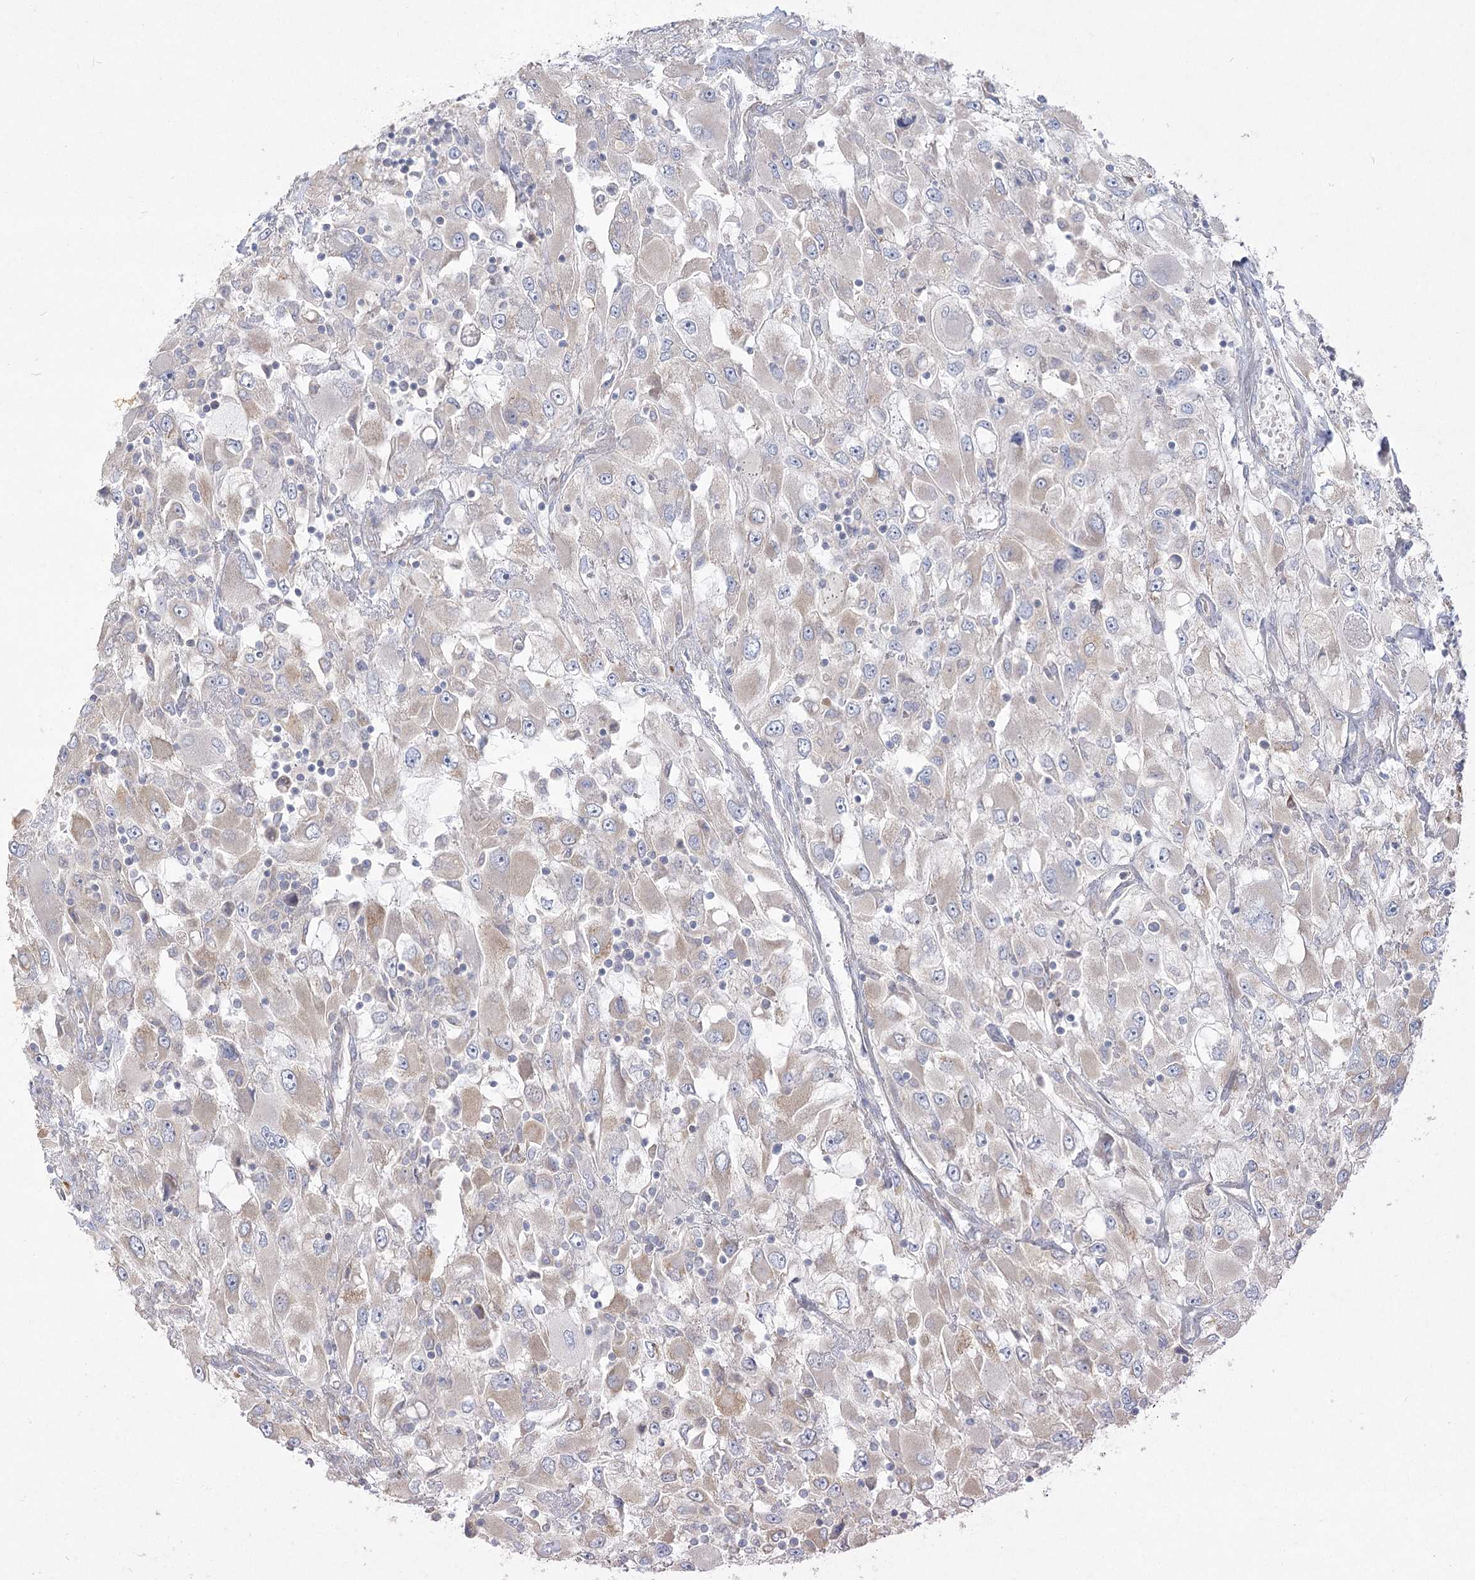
{"staining": {"intensity": "weak", "quantity": "<25%", "location": "cytoplasmic/membranous"}, "tissue": "renal cancer", "cell_type": "Tumor cells", "image_type": "cancer", "snomed": [{"axis": "morphology", "description": "Adenocarcinoma, NOS"}, {"axis": "topography", "description": "Kidney"}], "caption": "Adenocarcinoma (renal) was stained to show a protein in brown. There is no significant positivity in tumor cells.", "gene": "CAMTA1", "patient": {"sex": "female", "age": 52}}